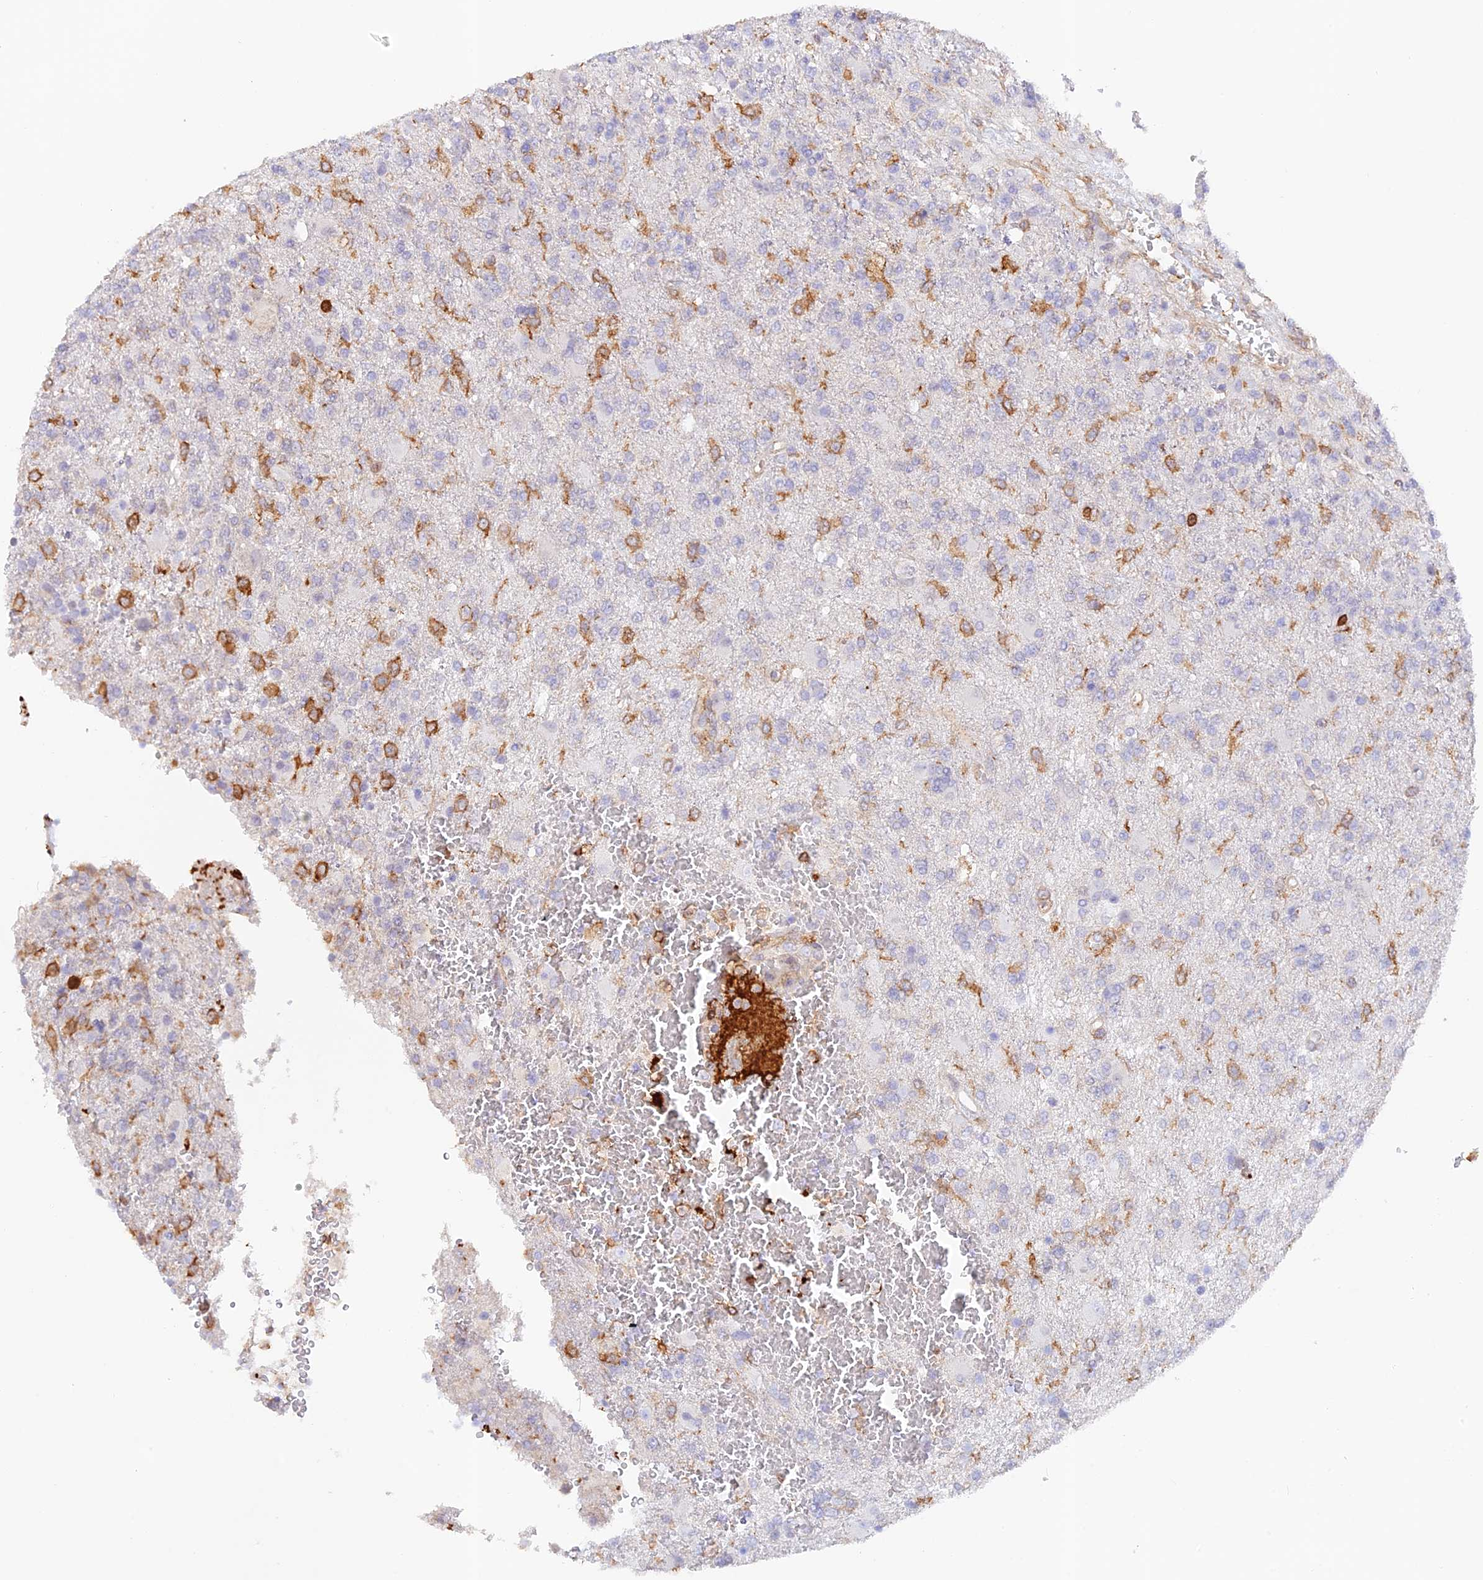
{"staining": {"intensity": "negative", "quantity": "none", "location": "none"}, "tissue": "glioma", "cell_type": "Tumor cells", "image_type": "cancer", "snomed": [{"axis": "morphology", "description": "Glioma, malignant, High grade"}, {"axis": "topography", "description": "Brain"}], "caption": "This is an immunohistochemistry (IHC) micrograph of human glioma. There is no expression in tumor cells.", "gene": "DENND1C", "patient": {"sex": "male", "age": 56}}